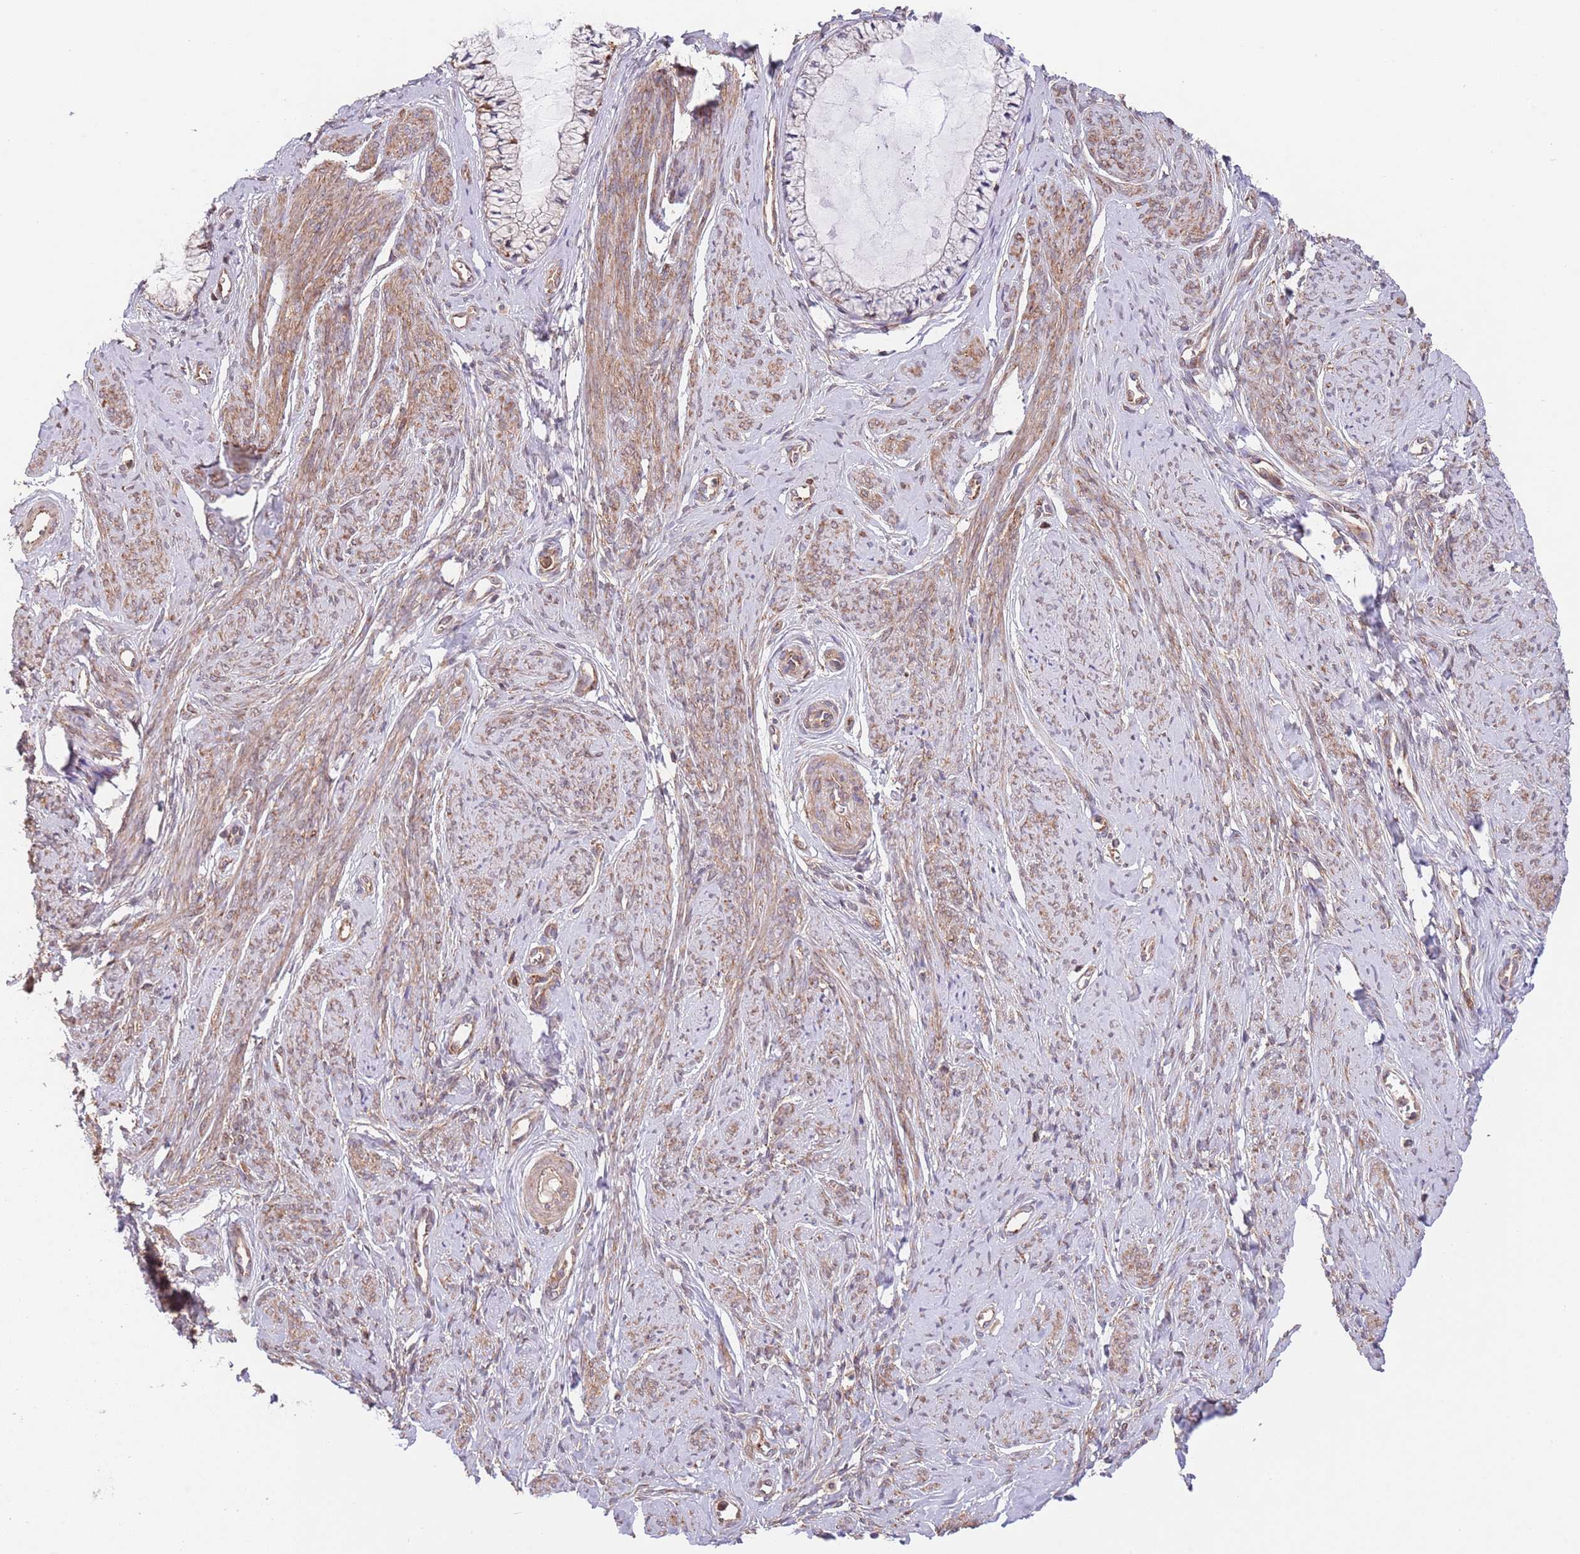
{"staining": {"intensity": "moderate", "quantity": "25%-75%", "location": "cytoplasmic/membranous"}, "tissue": "cervix", "cell_type": "Glandular cells", "image_type": "normal", "snomed": [{"axis": "morphology", "description": "Normal tissue, NOS"}, {"axis": "topography", "description": "Cervix"}], "caption": "Protein staining by IHC displays moderate cytoplasmic/membranous expression in approximately 25%-75% of glandular cells in unremarkable cervix.", "gene": "RNF19B", "patient": {"sex": "female", "age": 42}}